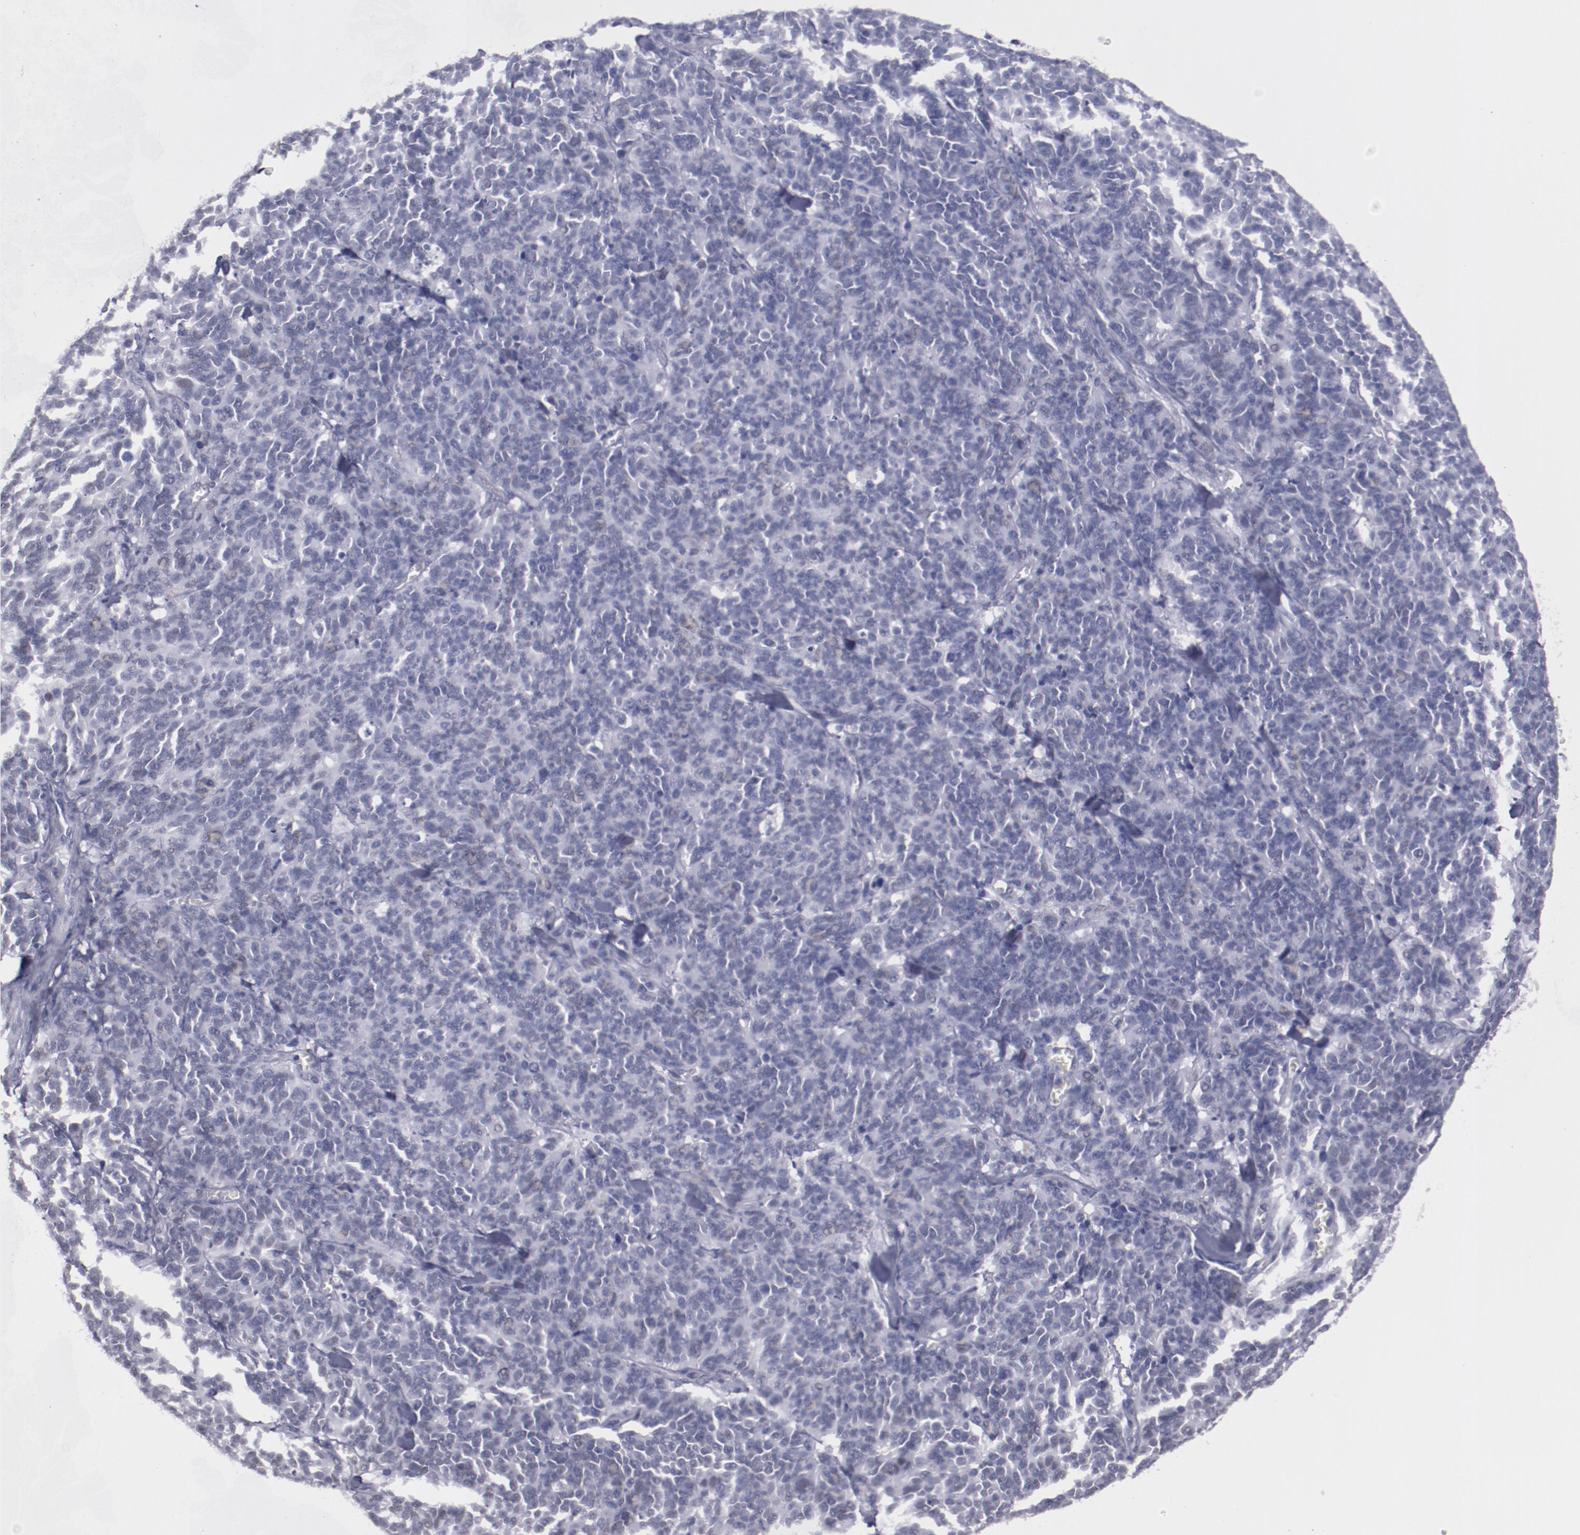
{"staining": {"intensity": "weak", "quantity": "<25%", "location": "cytoplasmic/membranous"}, "tissue": "lung cancer", "cell_type": "Tumor cells", "image_type": "cancer", "snomed": [{"axis": "morphology", "description": "Neoplasm, malignant, NOS"}, {"axis": "topography", "description": "Lung"}], "caption": "Immunohistochemistry micrograph of lung cancer (neoplasm (malignant)) stained for a protein (brown), which displays no expression in tumor cells.", "gene": "IRF4", "patient": {"sex": "female", "age": 58}}